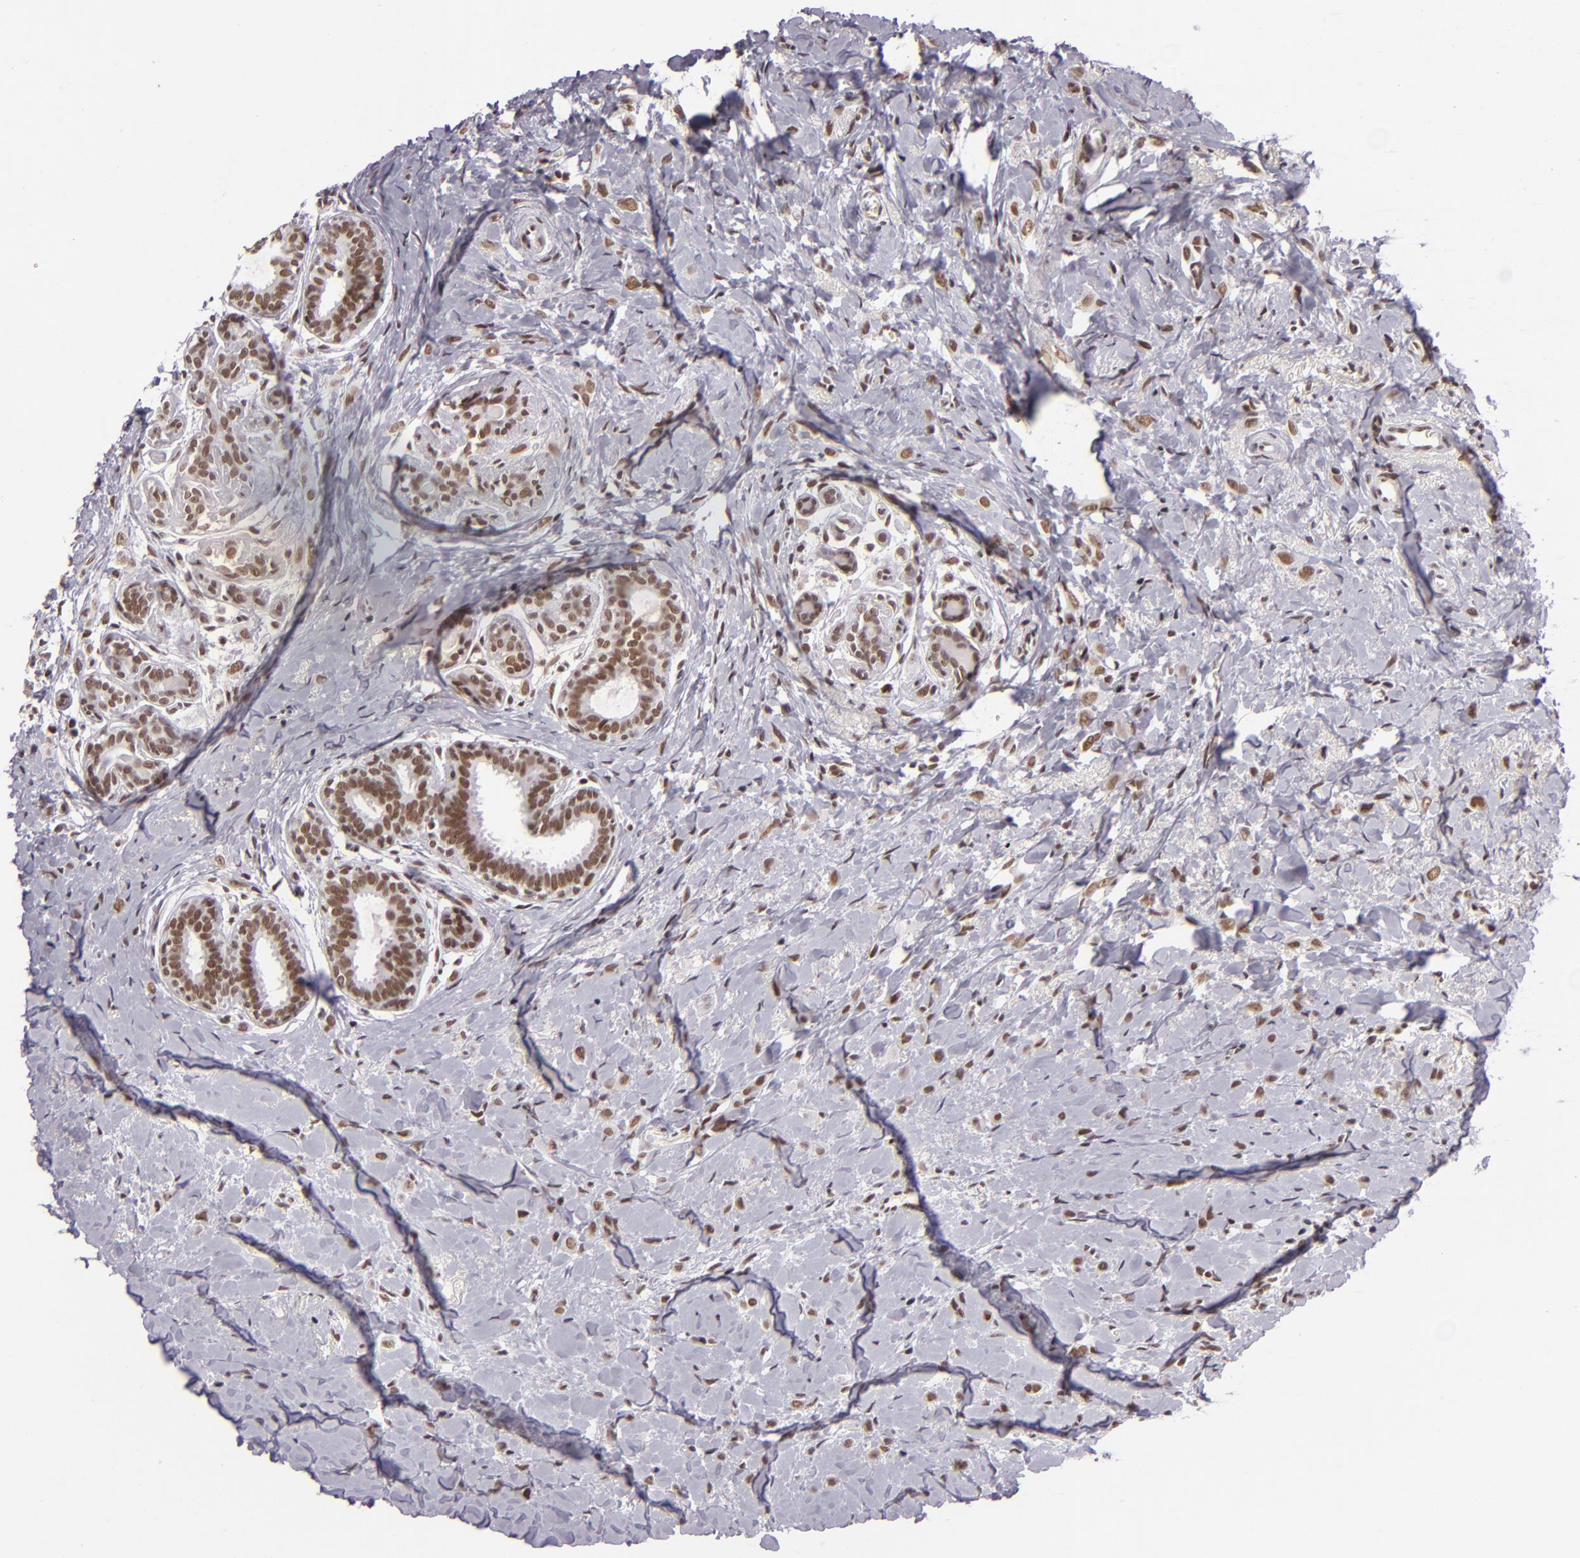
{"staining": {"intensity": "moderate", "quantity": ">75%", "location": "nuclear"}, "tissue": "breast cancer", "cell_type": "Tumor cells", "image_type": "cancer", "snomed": [{"axis": "morphology", "description": "Lobular carcinoma"}, {"axis": "topography", "description": "Breast"}], "caption": "A histopathology image showing moderate nuclear staining in approximately >75% of tumor cells in breast lobular carcinoma, as visualized by brown immunohistochemical staining.", "gene": "BRD8", "patient": {"sex": "female", "age": 57}}